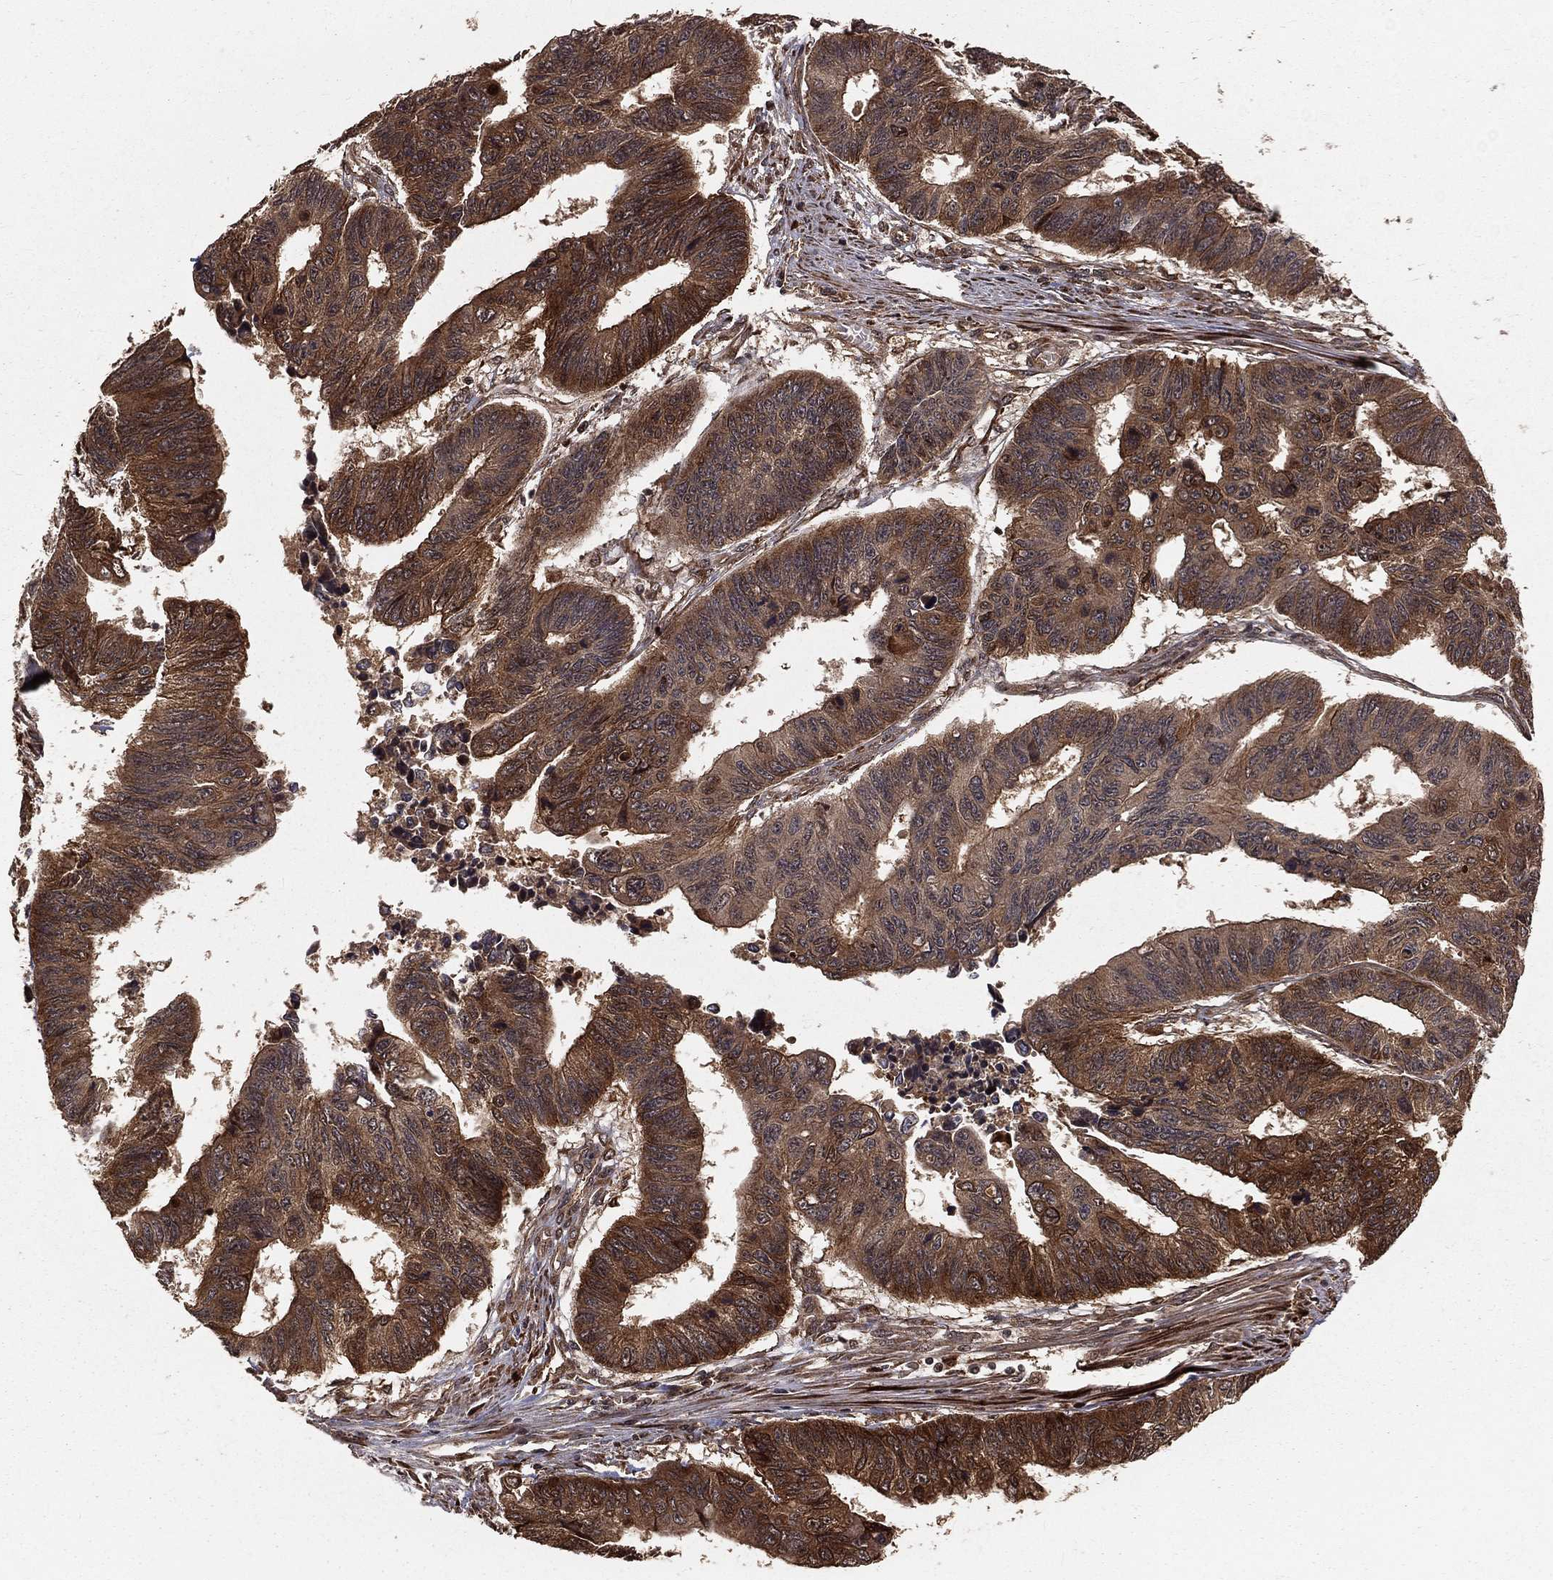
{"staining": {"intensity": "strong", "quantity": "25%-75%", "location": "cytoplasmic/membranous"}, "tissue": "colorectal cancer", "cell_type": "Tumor cells", "image_type": "cancer", "snomed": [{"axis": "morphology", "description": "Adenocarcinoma, NOS"}, {"axis": "topography", "description": "Rectum"}], "caption": "Colorectal adenocarcinoma stained with a protein marker demonstrates strong staining in tumor cells.", "gene": "MAPK1", "patient": {"sex": "female", "age": 85}}